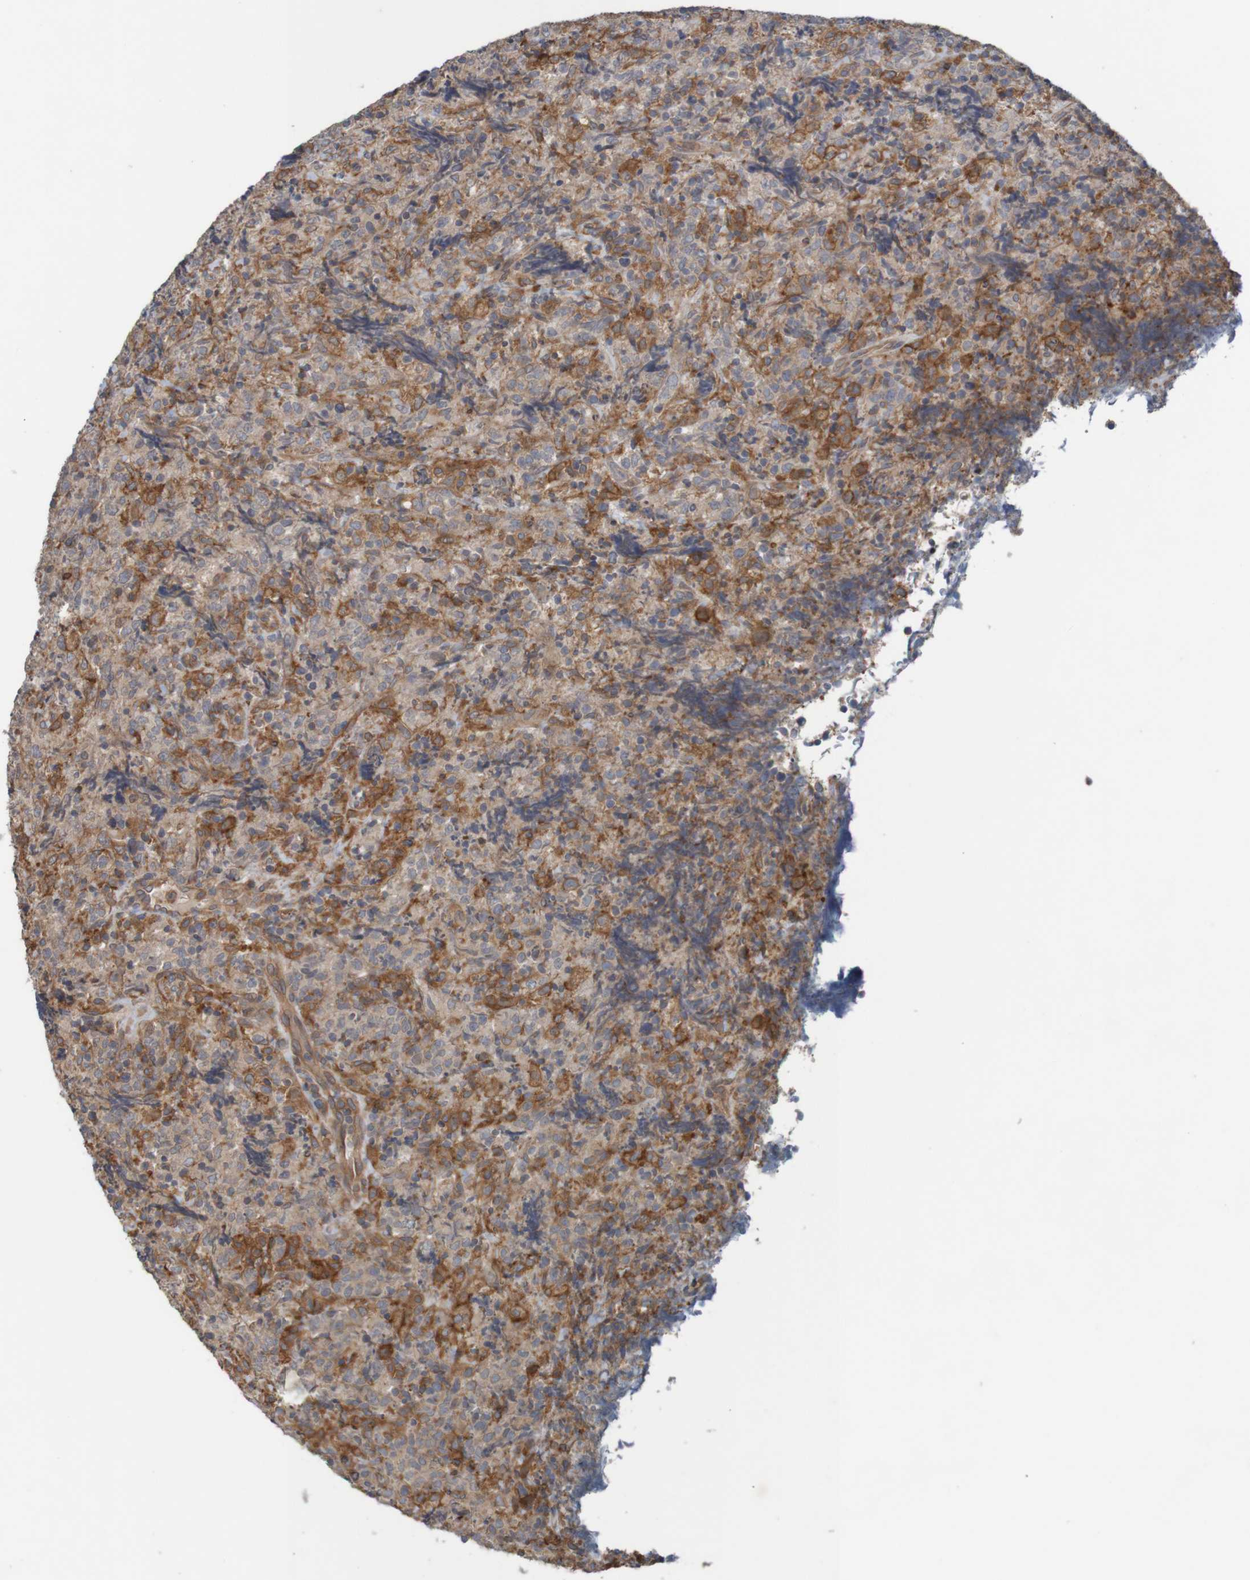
{"staining": {"intensity": "moderate", "quantity": "25%-75%", "location": "cytoplasmic/membranous"}, "tissue": "lymphoma", "cell_type": "Tumor cells", "image_type": "cancer", "snomed": [{"axis": "morphology", "description": "Malignant lymphoma, non-Hodgkin's type, High grade"}, {"axis": "topography", "description": "Tonsil"}], "caption": "Approximately 25%-75% of tumor cells in human high-grade malignant lymphoma, non-Hodgkin's type show moderate cytoplasmic/membranous protein expression as visualized by brown immunohistochemical staining.", "gene": "ARHGEF11", "patient": {"sex": "female", "age": 36}}